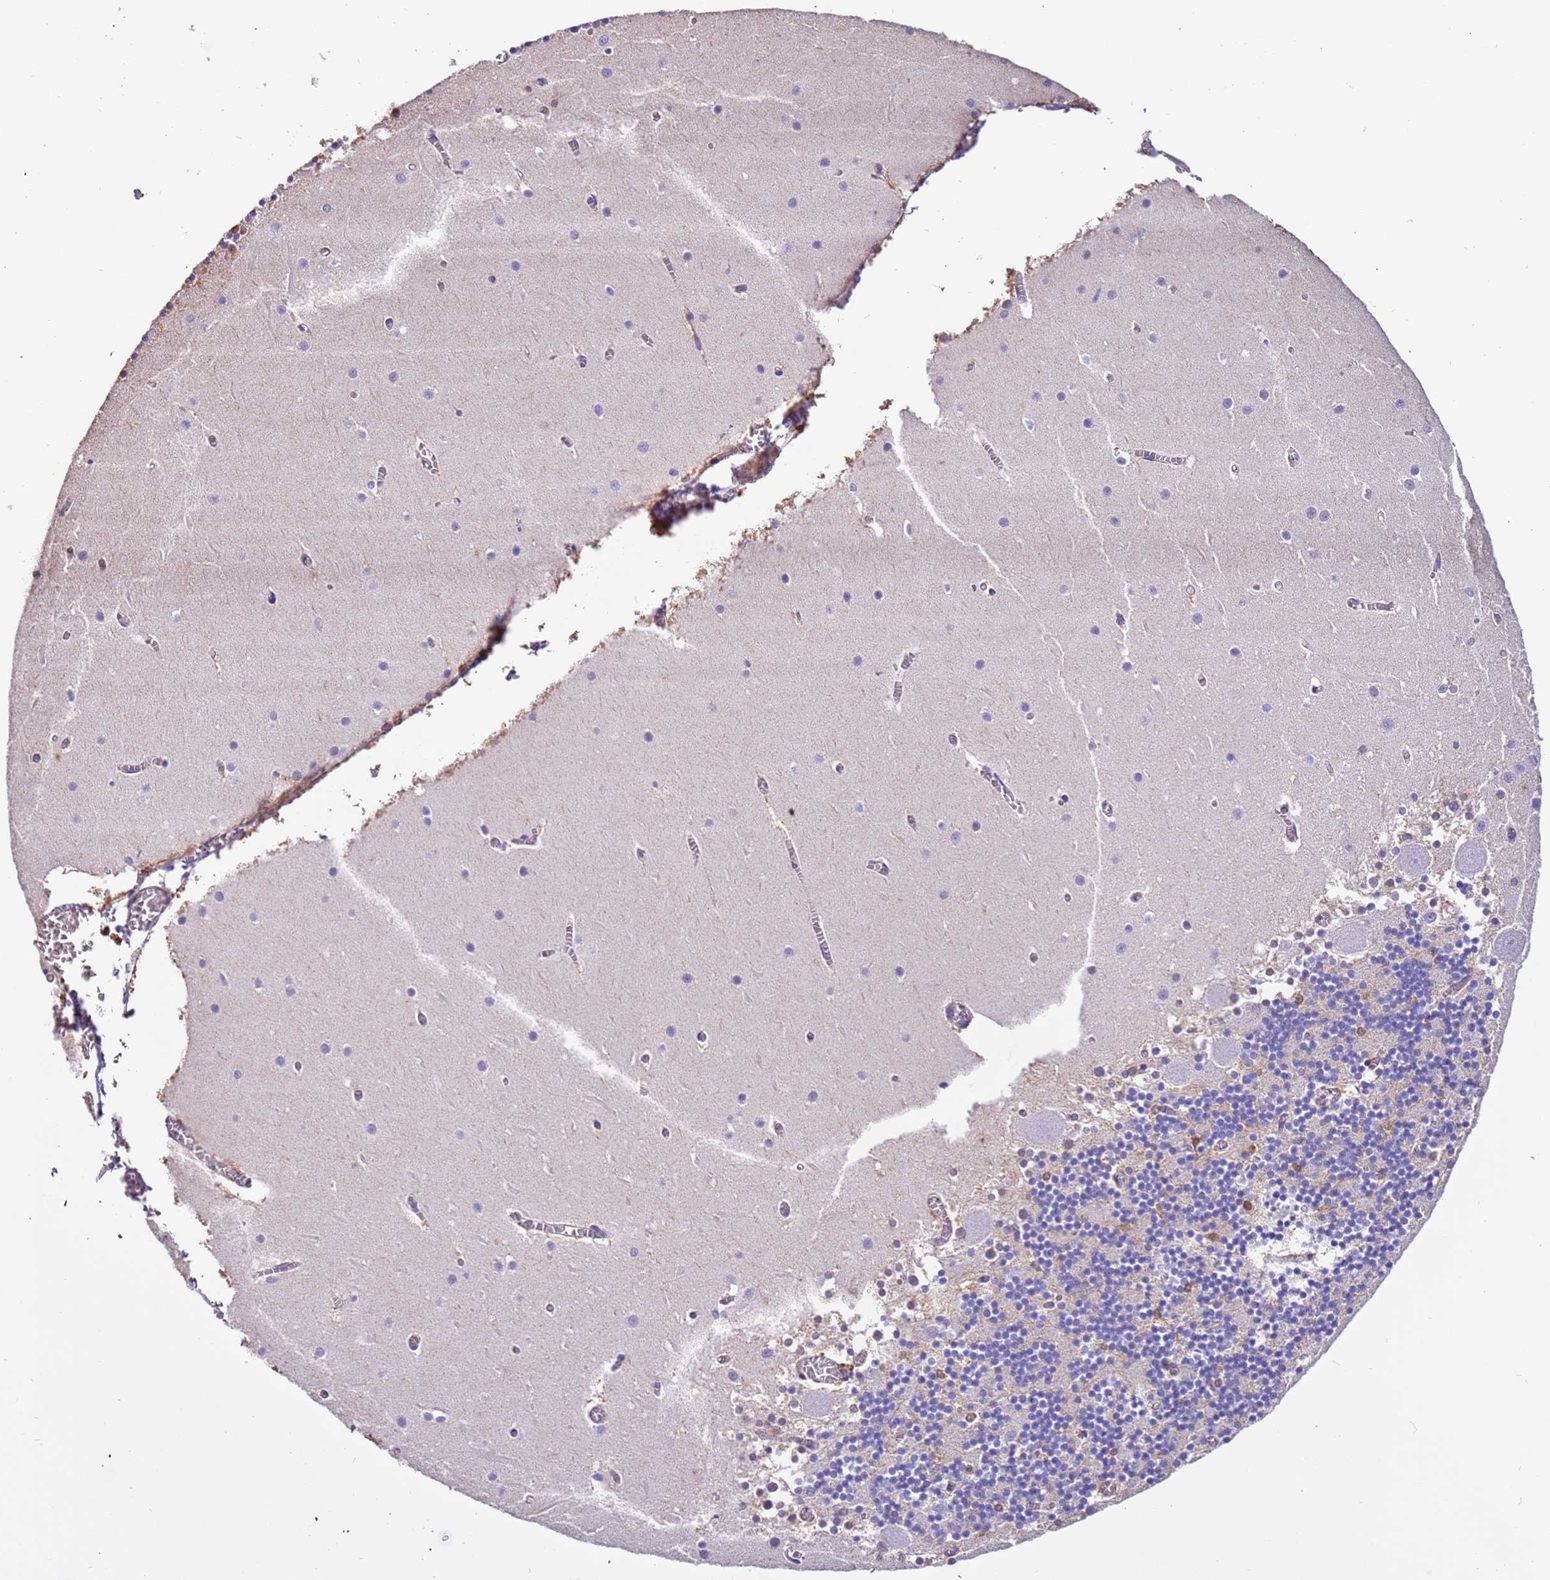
{"staining": {"intensity": "negative", "quantity": "none", "location": "none"}, "tissue": "cerebellum", "cell_type": "Cells in granular layer", "image_type": "normal", "snomed": [{"axis": "morphology", "description": "Normal tissue, NOS"}, {"axis": "topography", "description": "Cerebellum"}], "caption": "DAB immunohistochemical staining of unremarkable cerebellum demonstrates no significant positivity in cells in granular layer. The staining is performed using DAB brown chromogen with nuclei counter-stained in using hematoxylin.", "gene": "PCGF2", "patient": {"sex": "female", "age": 28}}